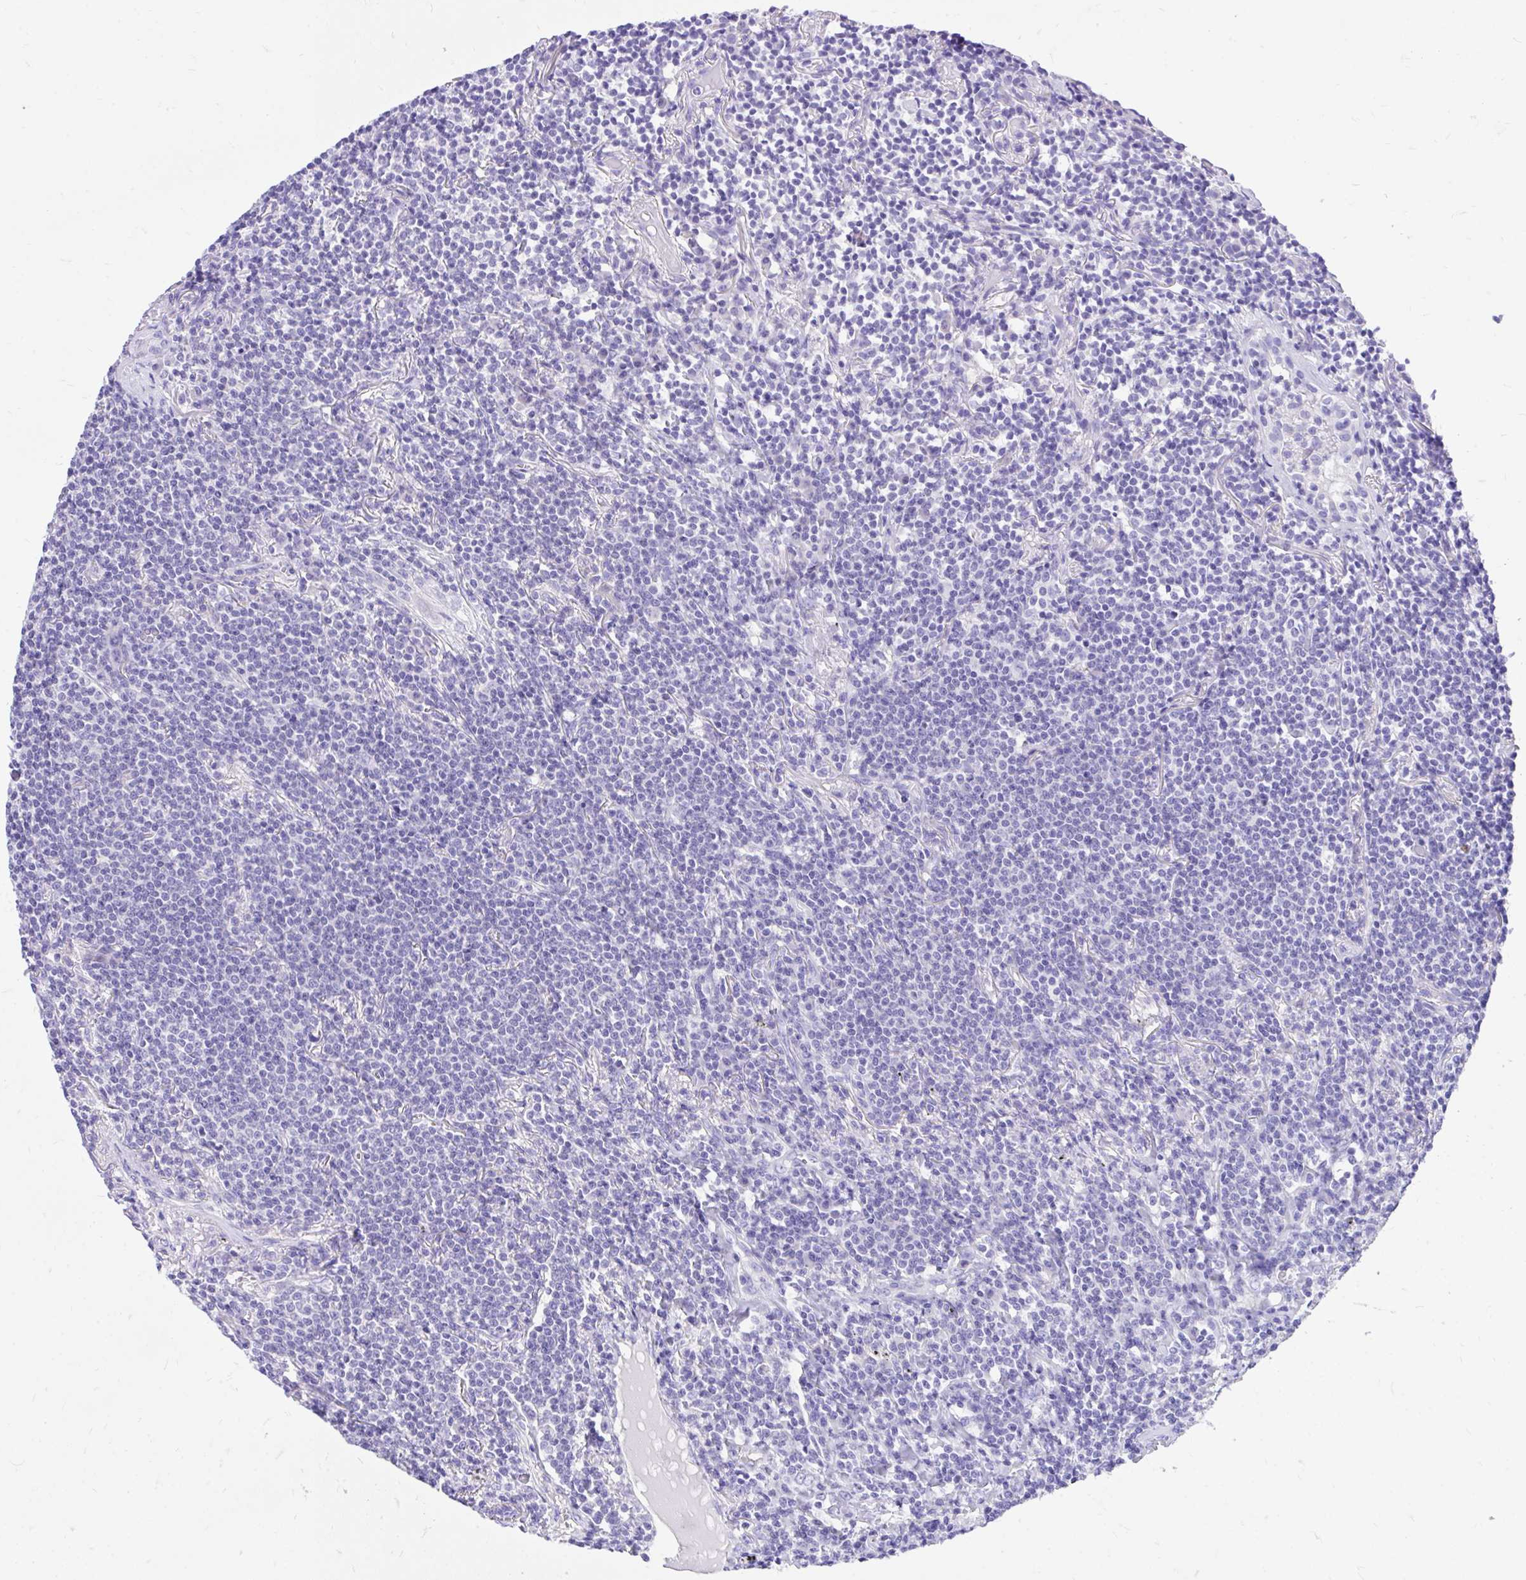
{"staining": {"intensity": "negative", "quantity": "none", "location": "none"}, "tissue": "lymphoma", "cell_type": "Tumor cells", "image_type": "cancer", "snomed": [{"axis": "morphology", "description": "Malignant lymphoma, non-Hodgkin's type, Low grade"}, {"axis": "topography", "description": "Lung"}], "caption": "High power microscopy image of an IHC micrograph of lymphoma, revealing no significant staining in tumor cells. (DAB (3,3'-diaminobenzidine) immunohistochemistry visualized using brightfield microscopy, high magnification).", "gene": "MON1A", "patient": {"sex": "female", "age": 71}}